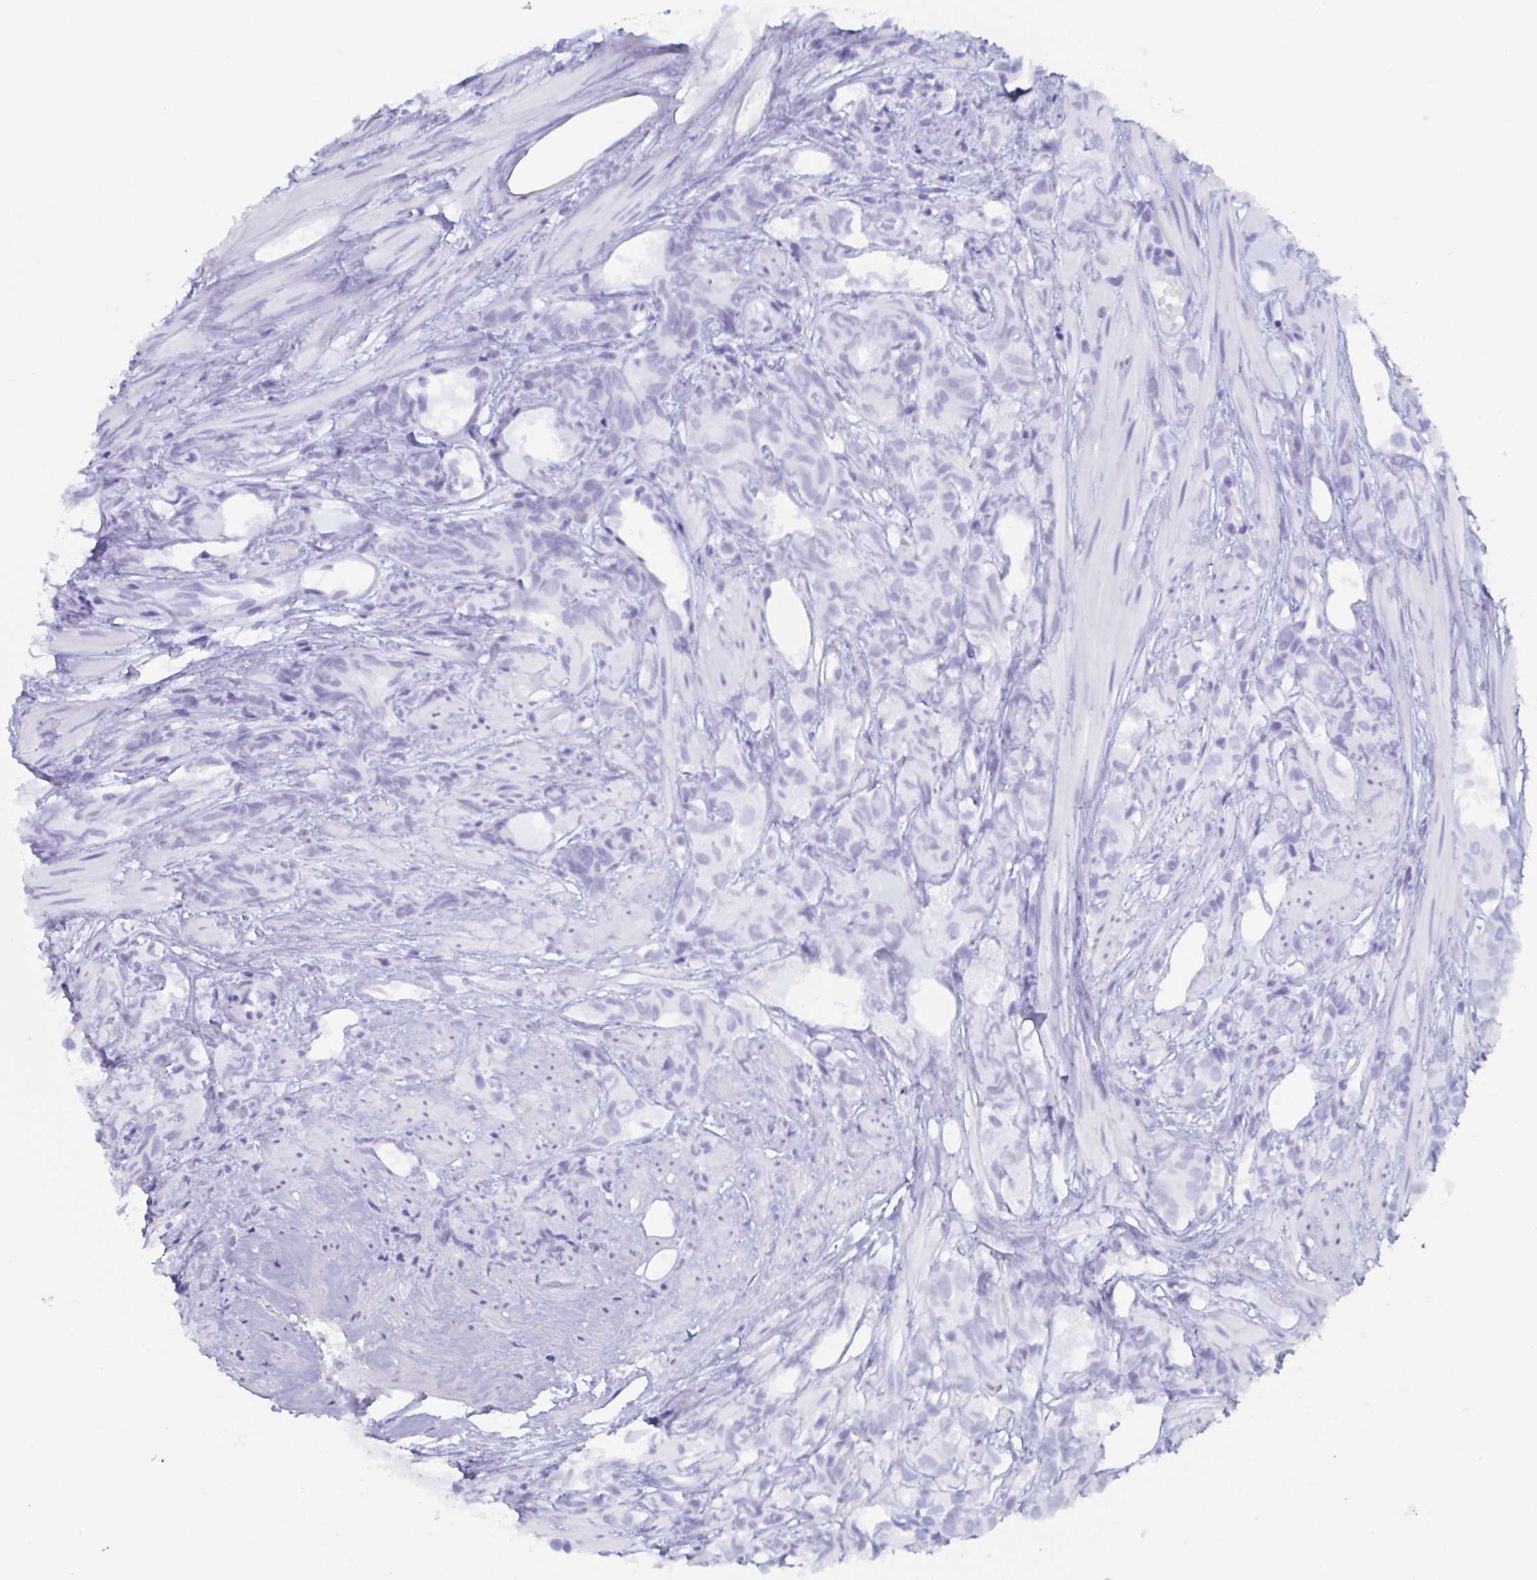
{"staining": {"intensity": "negative", "quantity": "none", "location": "none"}, "tissue": "prostate cancer", "cell_type": "Tumor cells", "image_type": "cancer", "snomed": [{"axis": "morphology", "description": "Adenocarcinoma, High grade"}, {"axis": "topography", "description": "Prostate"}], "caption": "The histopathology image displays no staining of tumor cells in prostate high-grade adenocarcinoma.", "gene": "AGFG2", "patient": {"sex": "male", "age": 58}}